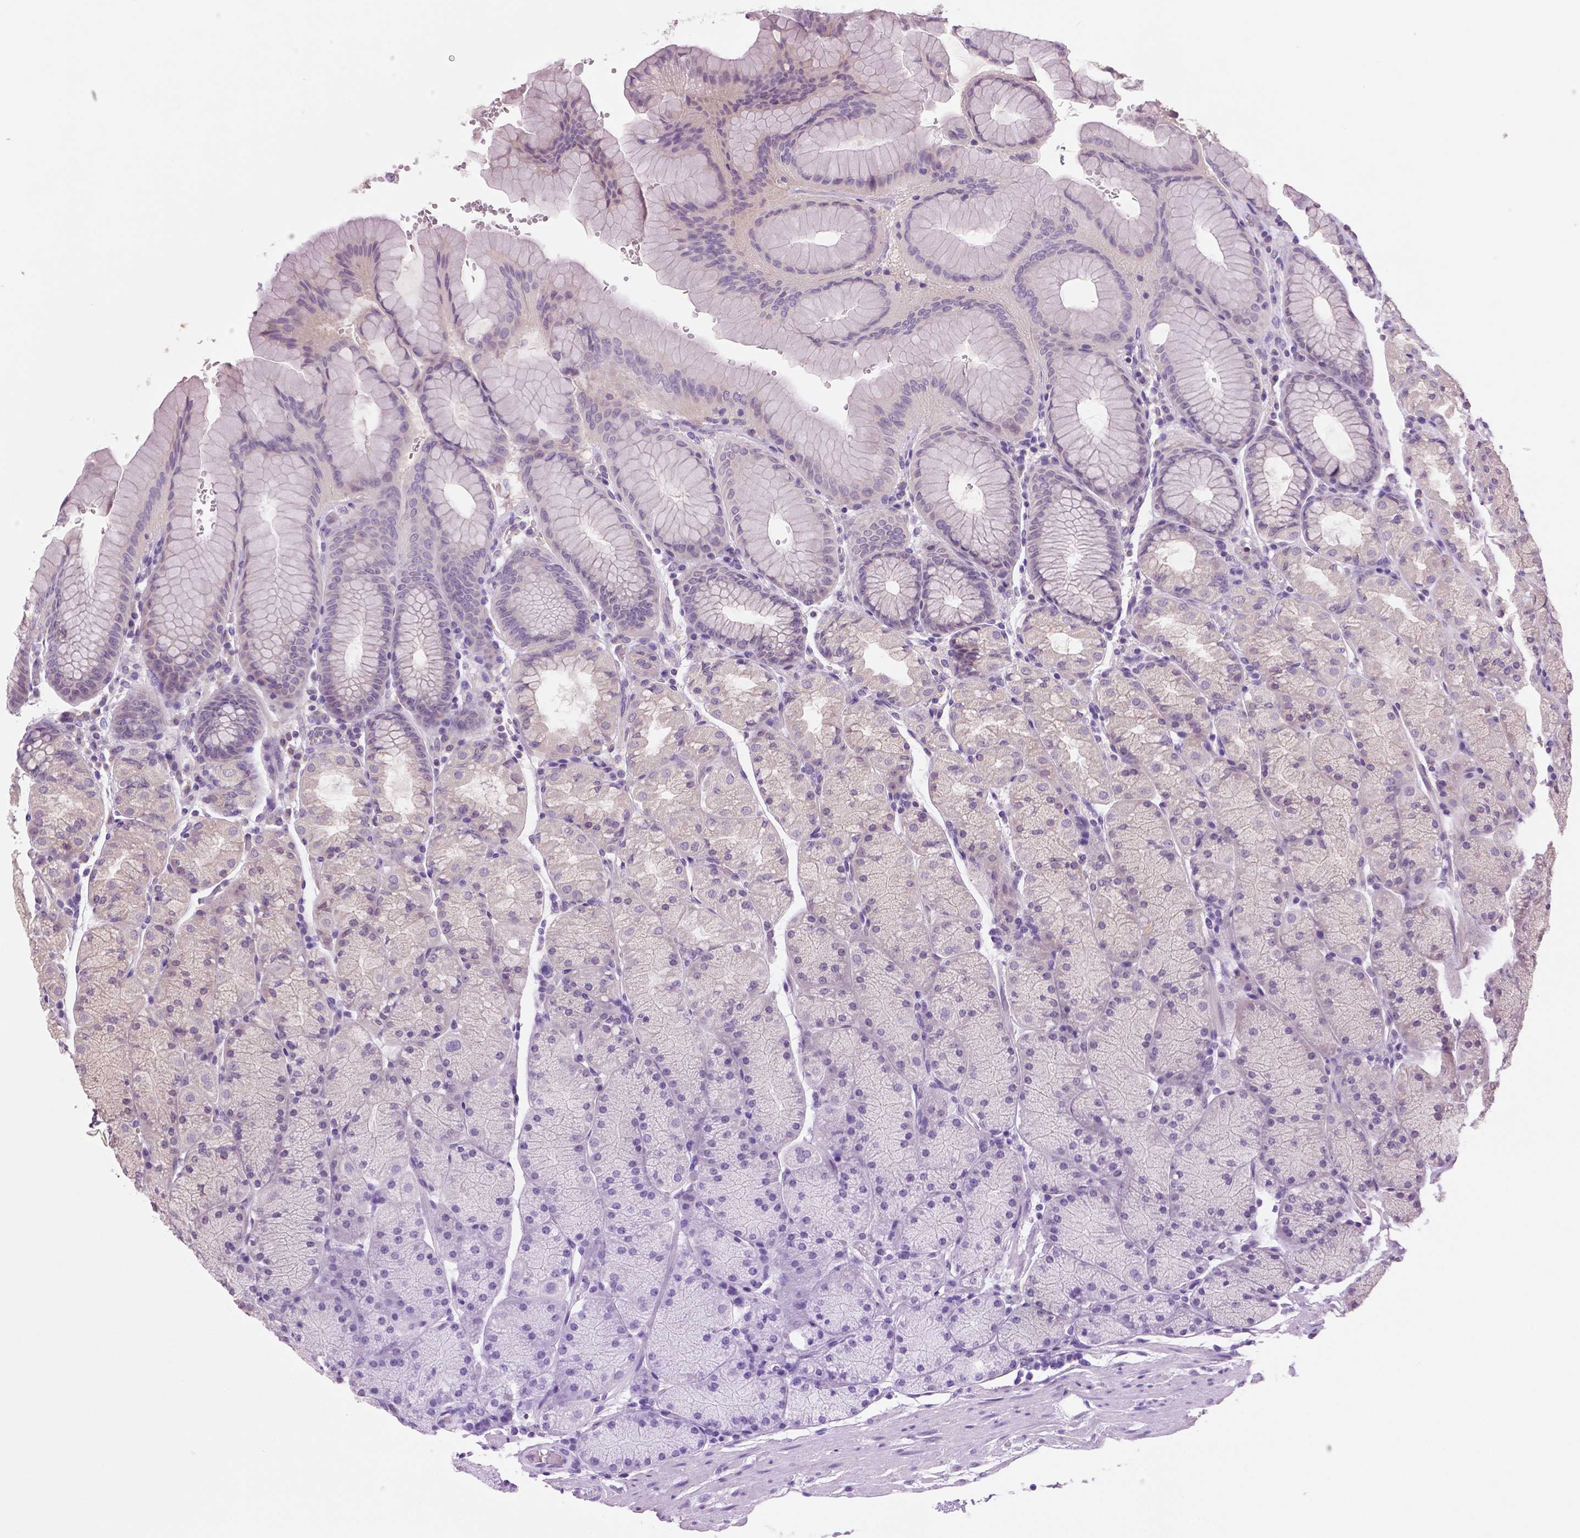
{"staining": {"intensity": "negative", "quantity": "none", "location": "none"}, "tissue": "stomach", "cell_type": "Glandular cells", "image_type": "normal", "snomed": [{"axis": "morphology", "description": "Normal tissue, NOS"}, {"axis": "topography", "description": "Stomach, upper"}, {"axis": "topography", "description": "Stomach"}], "caption": "Immunohistochemistry (IHC) photomicrograph of benign stomach stained for a protein (brown), which shows no expression in glandular cells.", "gene": "DNAH12", "patient": {"sex": "male", "age": 76}}